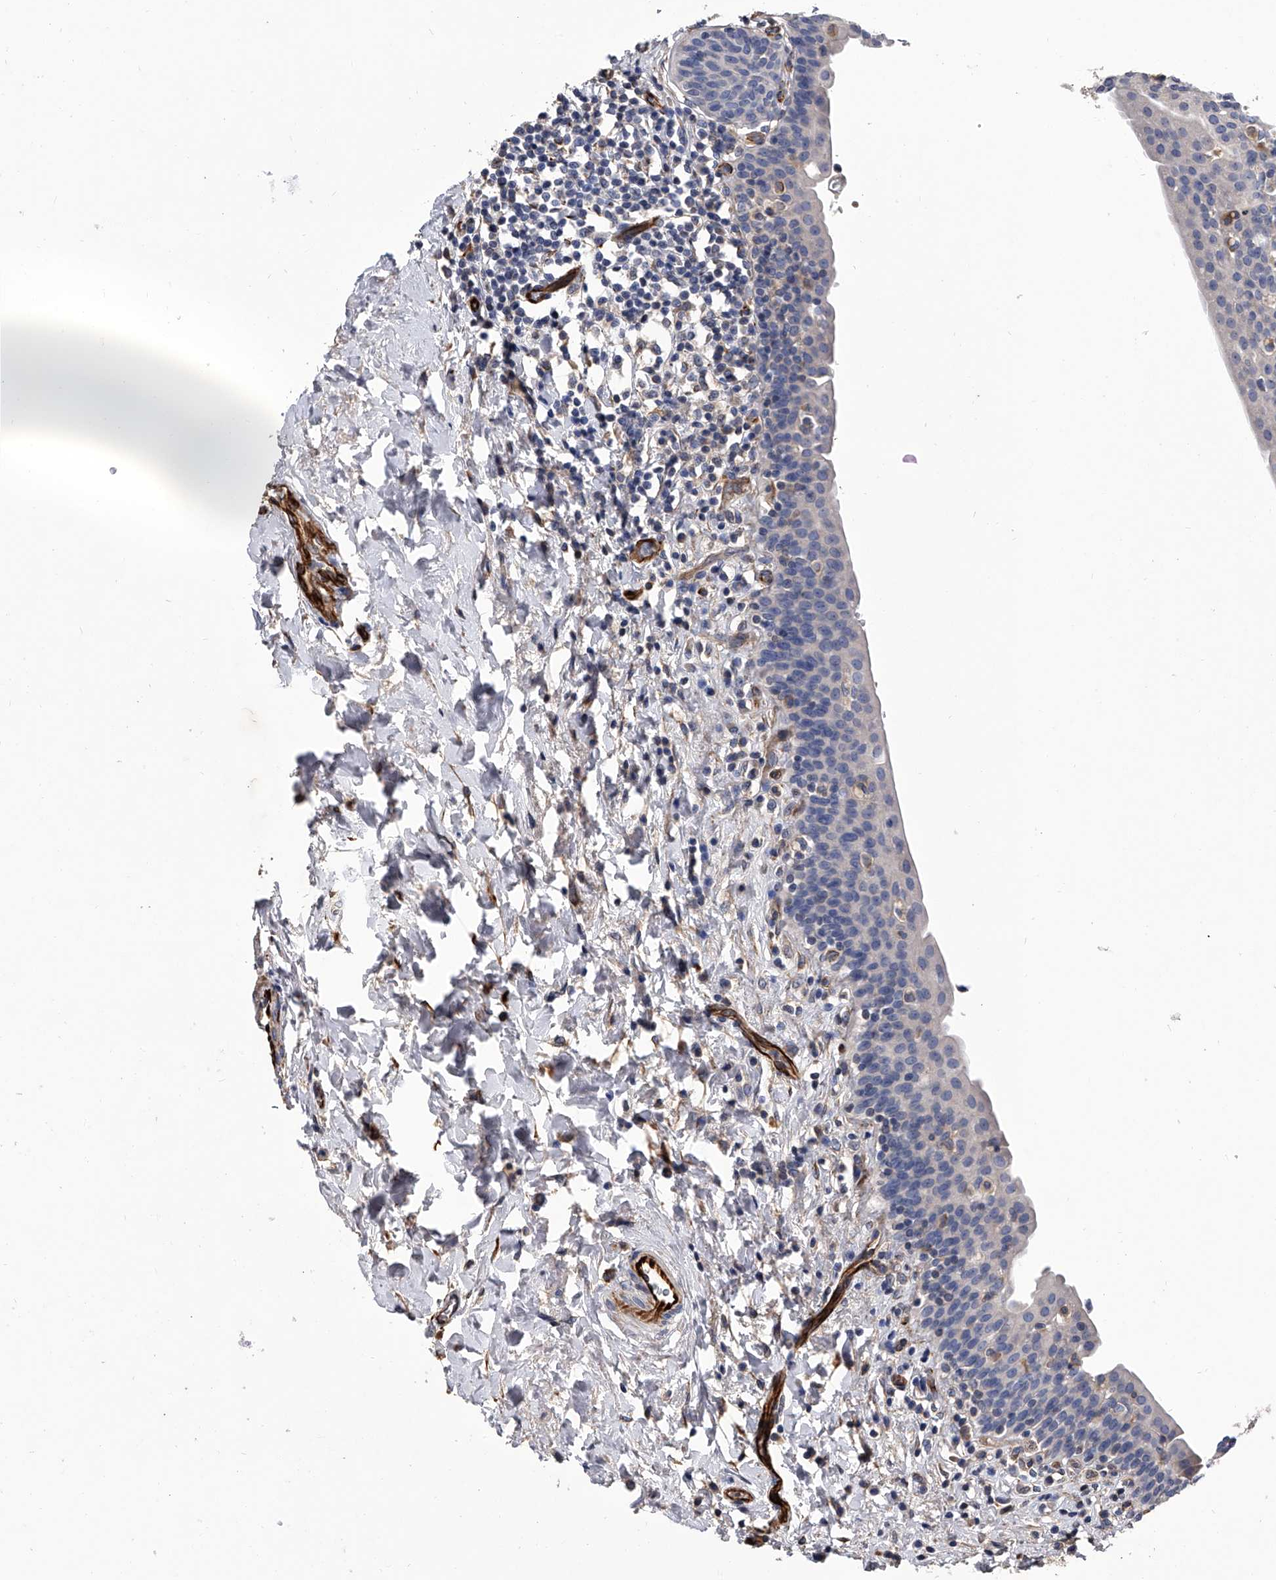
{"staining": {"intensity": "negative", "quantity": "none", "location": "none"}, "tissue": "urinary bladder", "cell_type": "Urothelial cells", "image_type": "normal", "snomed": [{"axis": "morphology", "description": "Normal tissue, NOS"}, {"axis": "topography", "description": "Urinary bladder"}], "caption": "IHC histopathology image of normal urinary bladder: human urinary bladder stained with DAB (3,3'-diaminobenzidine) exhibits no significant protein expression in urothelial cells.", "gene": "EFCAB7", "patient": {"sex": "male", "age": 83}}